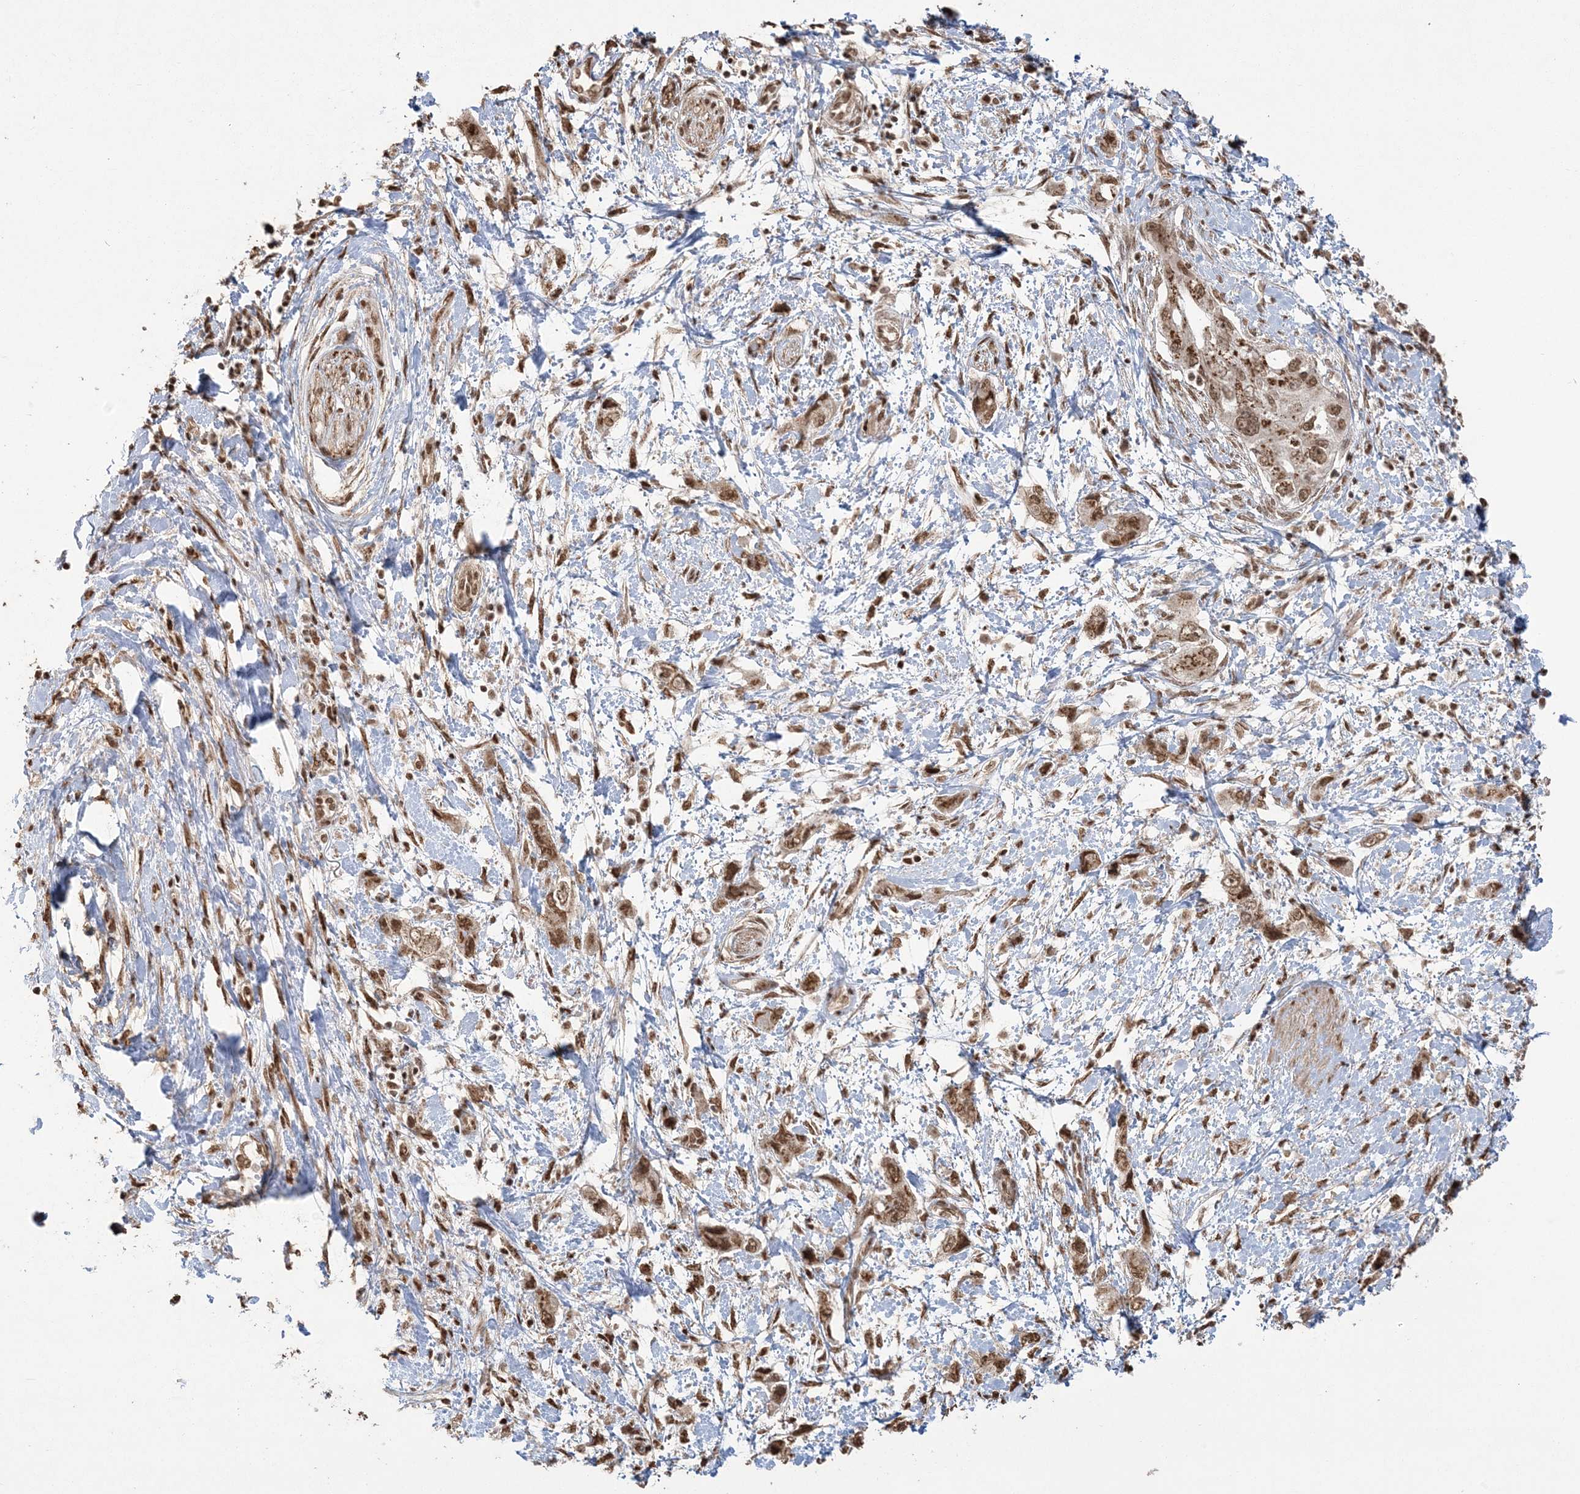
{"staining": {"intensity": "moderate", "quantity": ">75%", "location": "cytoplasmic/membranous,nuclear"}, "tissue": "pancreatic cancer", "cell_type": "Tumor cells", "image_type": "cancer", "snomed": [{"axis": "morphology", "description": "Adenocarcinoma, NOS"}, {"axis": "topography", "description": "Pancreas"}], "caption": "This image reveals immunohistochemistry staining of pancreatic cancer, with medium moderate cytoplasmic/membranous and nuclear expression in about >75% of tumor cells.", "gene": "ZNF839", "patient": {"sex": "female", "age": 73}}